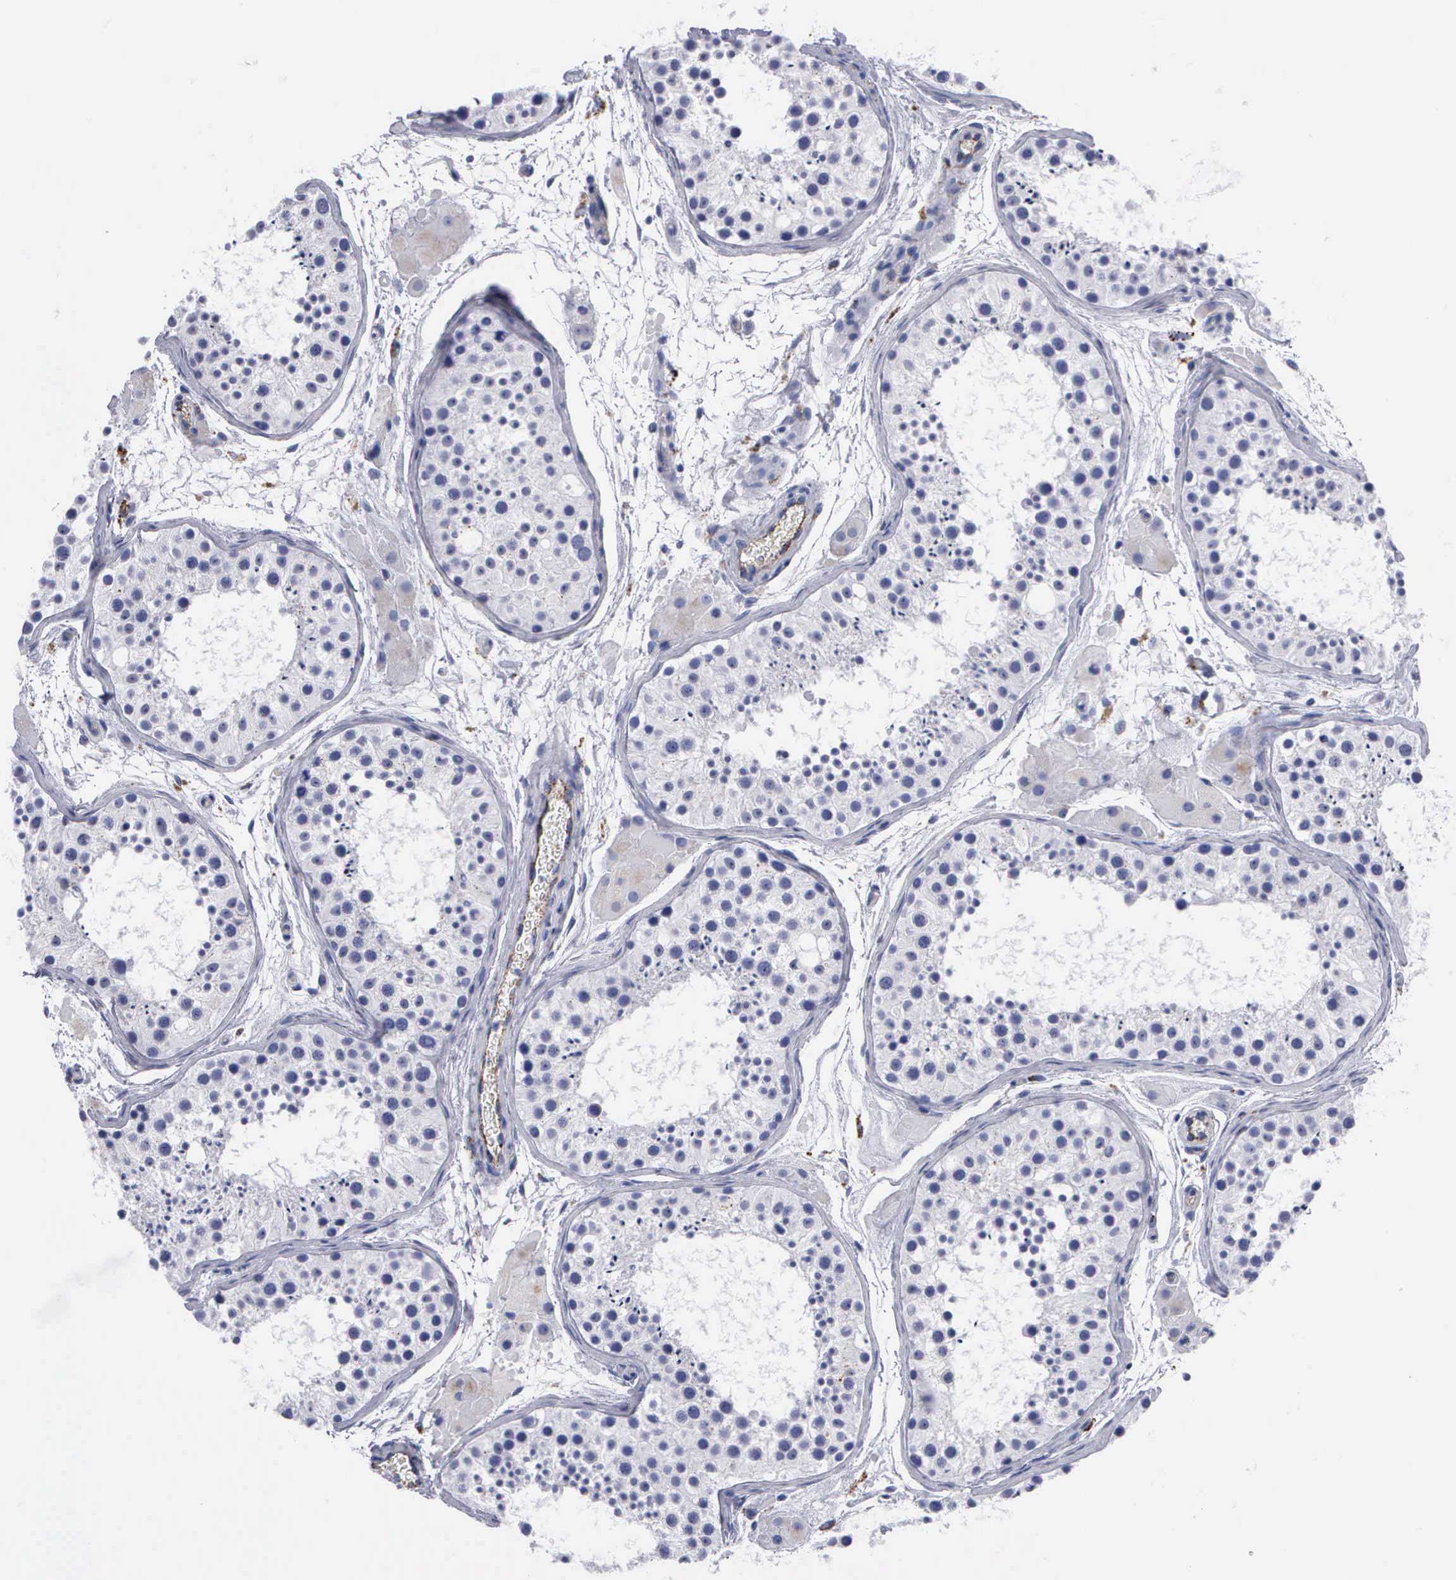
{"staining": {"intensity": "negative", "quantity": "none", "location": "none"}, "tissue": "testis", "cell_type": "Cells in seminiferous ducts", "image_type": "normal", "snomed": [{"axis": "morphology", "description": "Normal tissue, NOS"}, {"axis": "topography", "description": "Testis"}], "caption": "Immunohistochemical staining of unremarkable human testis shows no significant expression in cells in seminiferous ducts. (DAB (3,3'-diaminobenzidine) immunohistochemistry, high magnification).", "gene": "CTSL", "patient": {"sex": "male", "age": 29}}